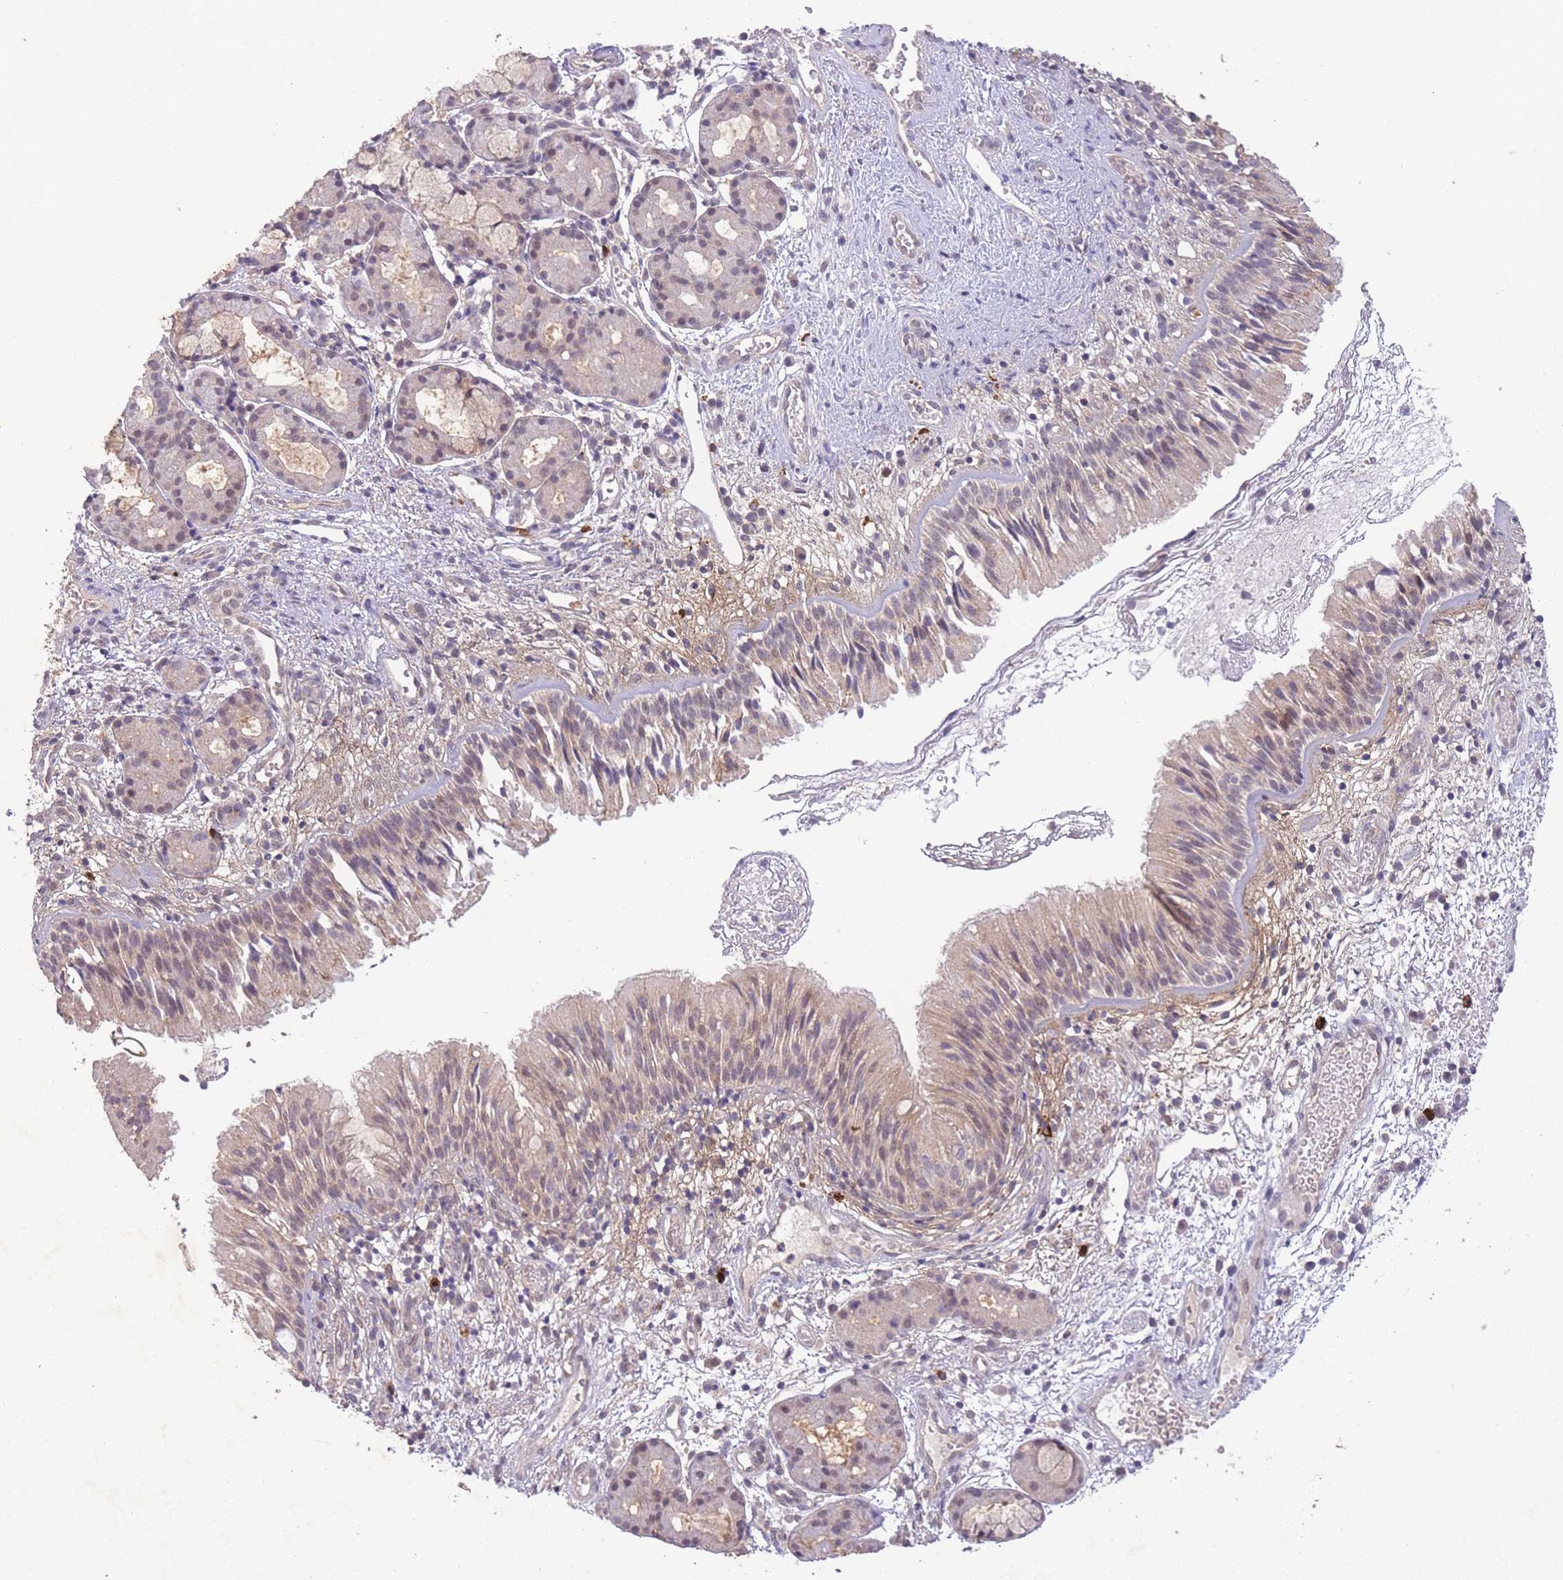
{"staining": {"intensity": "weak", "quantity": "<25%", "location": "cytoplasmic/membranous"}, "tissue": "nasopharynx", "cell_type": "Respiratory epithelial cells", "image_type": "normal", "snomed": [{"axis": "morphology", "description": "Normal tissue, NOS"}, {"axis": "topography", "description": "Nasopharynx"}], "caption": "Immunohistochemistry of benign nasopharynx reveals no expression in respiratory epithelial cells.", "gene": "RNF144B", "patient": {"sex": "male", "age": 65}}